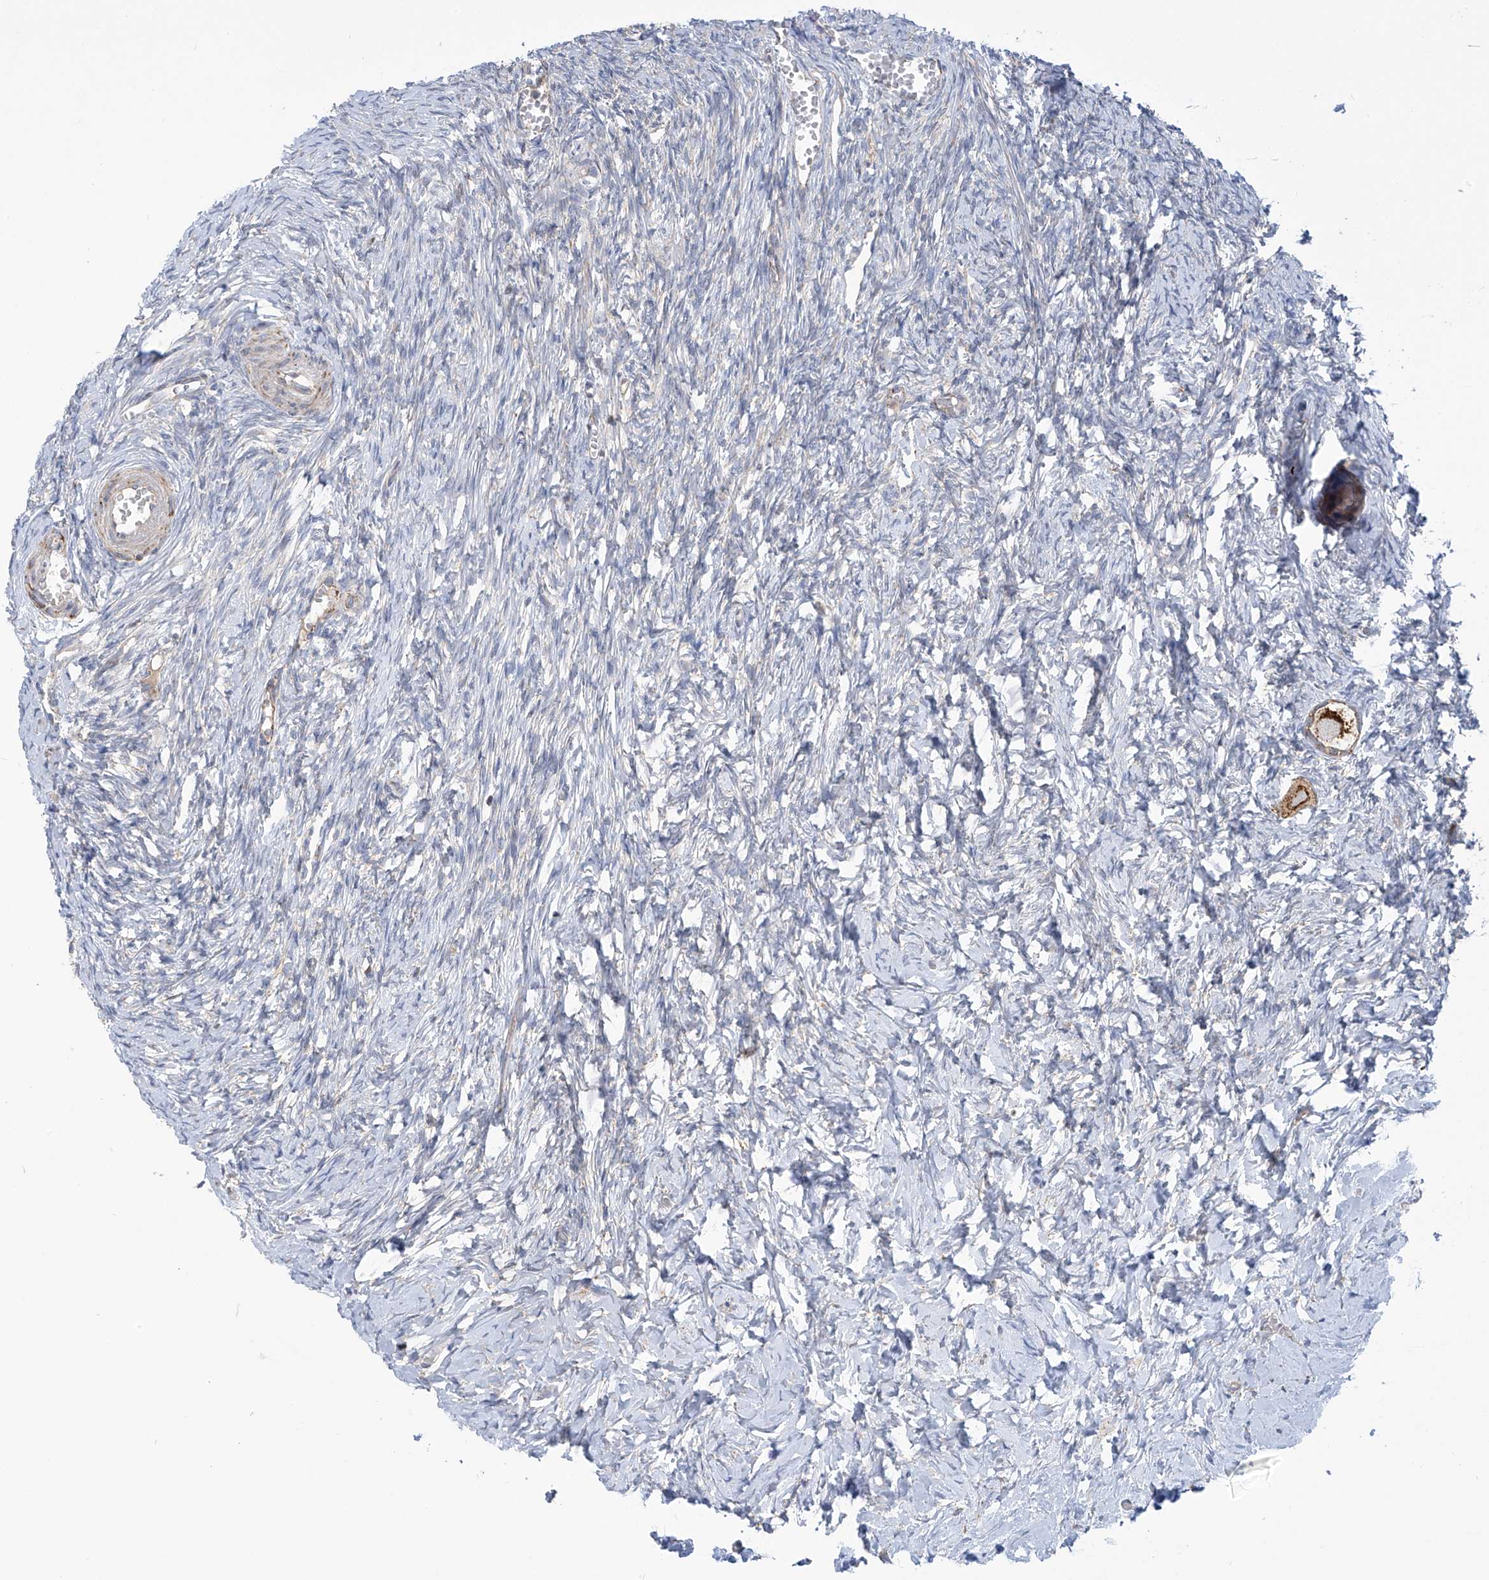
{"staining": {"intensity": "strong", "quantity": ">75%", "location": "cytoplasmic/membranous"}, "tissue": "ovary", "cell_type": "Follicle cells", "image_type": "normal", "snomed": [{"axis": "morphology", "description": "Normal tissue, NOS"}, {"axis": "topography", "description": "Ovary"}], "caption": "Brown immunohistochemical staining in unremarkable ovary displays strong cytoplasmic/membranous expression in about >75% of follicle cells.", "gene": "SCGB1D2", "patient": {"sex": "female", "age": 27}}